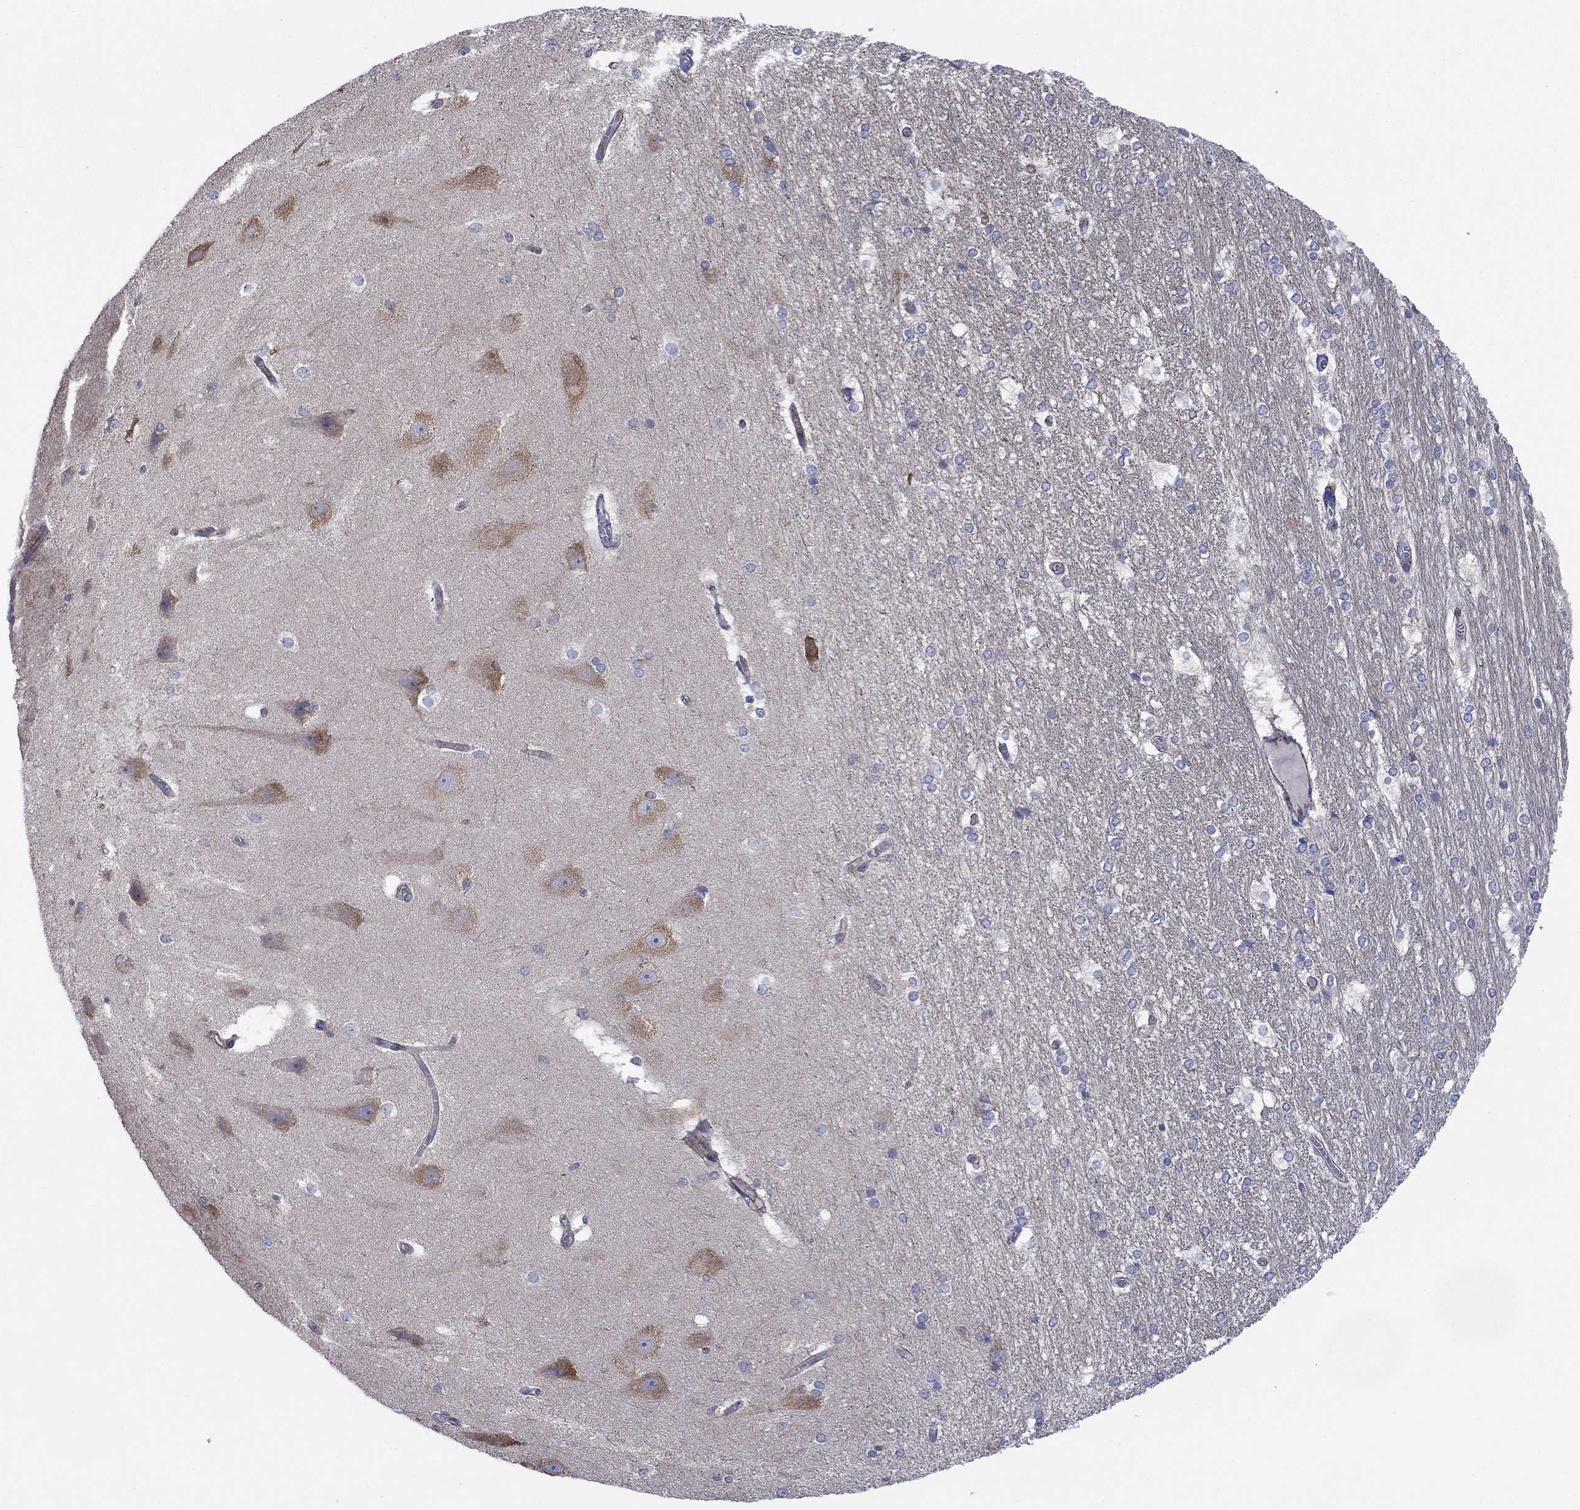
{"staining": {"intensity": "negative", "quantity": "none", "location": "none"}, "tissue": "hippocampus", "cell_type": "Glial cells", "image_type": "normal", "snomed": [{"axis": "morphology", "description": "Normal tissue, NOS"}, {"axis": "topography", "description": "Cerebral cortex"}, {"axis": "topography", "description": "Hippocampus"}], "caption": "Benign hippocampus was stained to show a protein in brown. There is no significant expression in glial cells. (DAB IHC with hematoxylin counter stain).", "gene": "PAG1", "patient": {"sex": "female", "age": 19}}